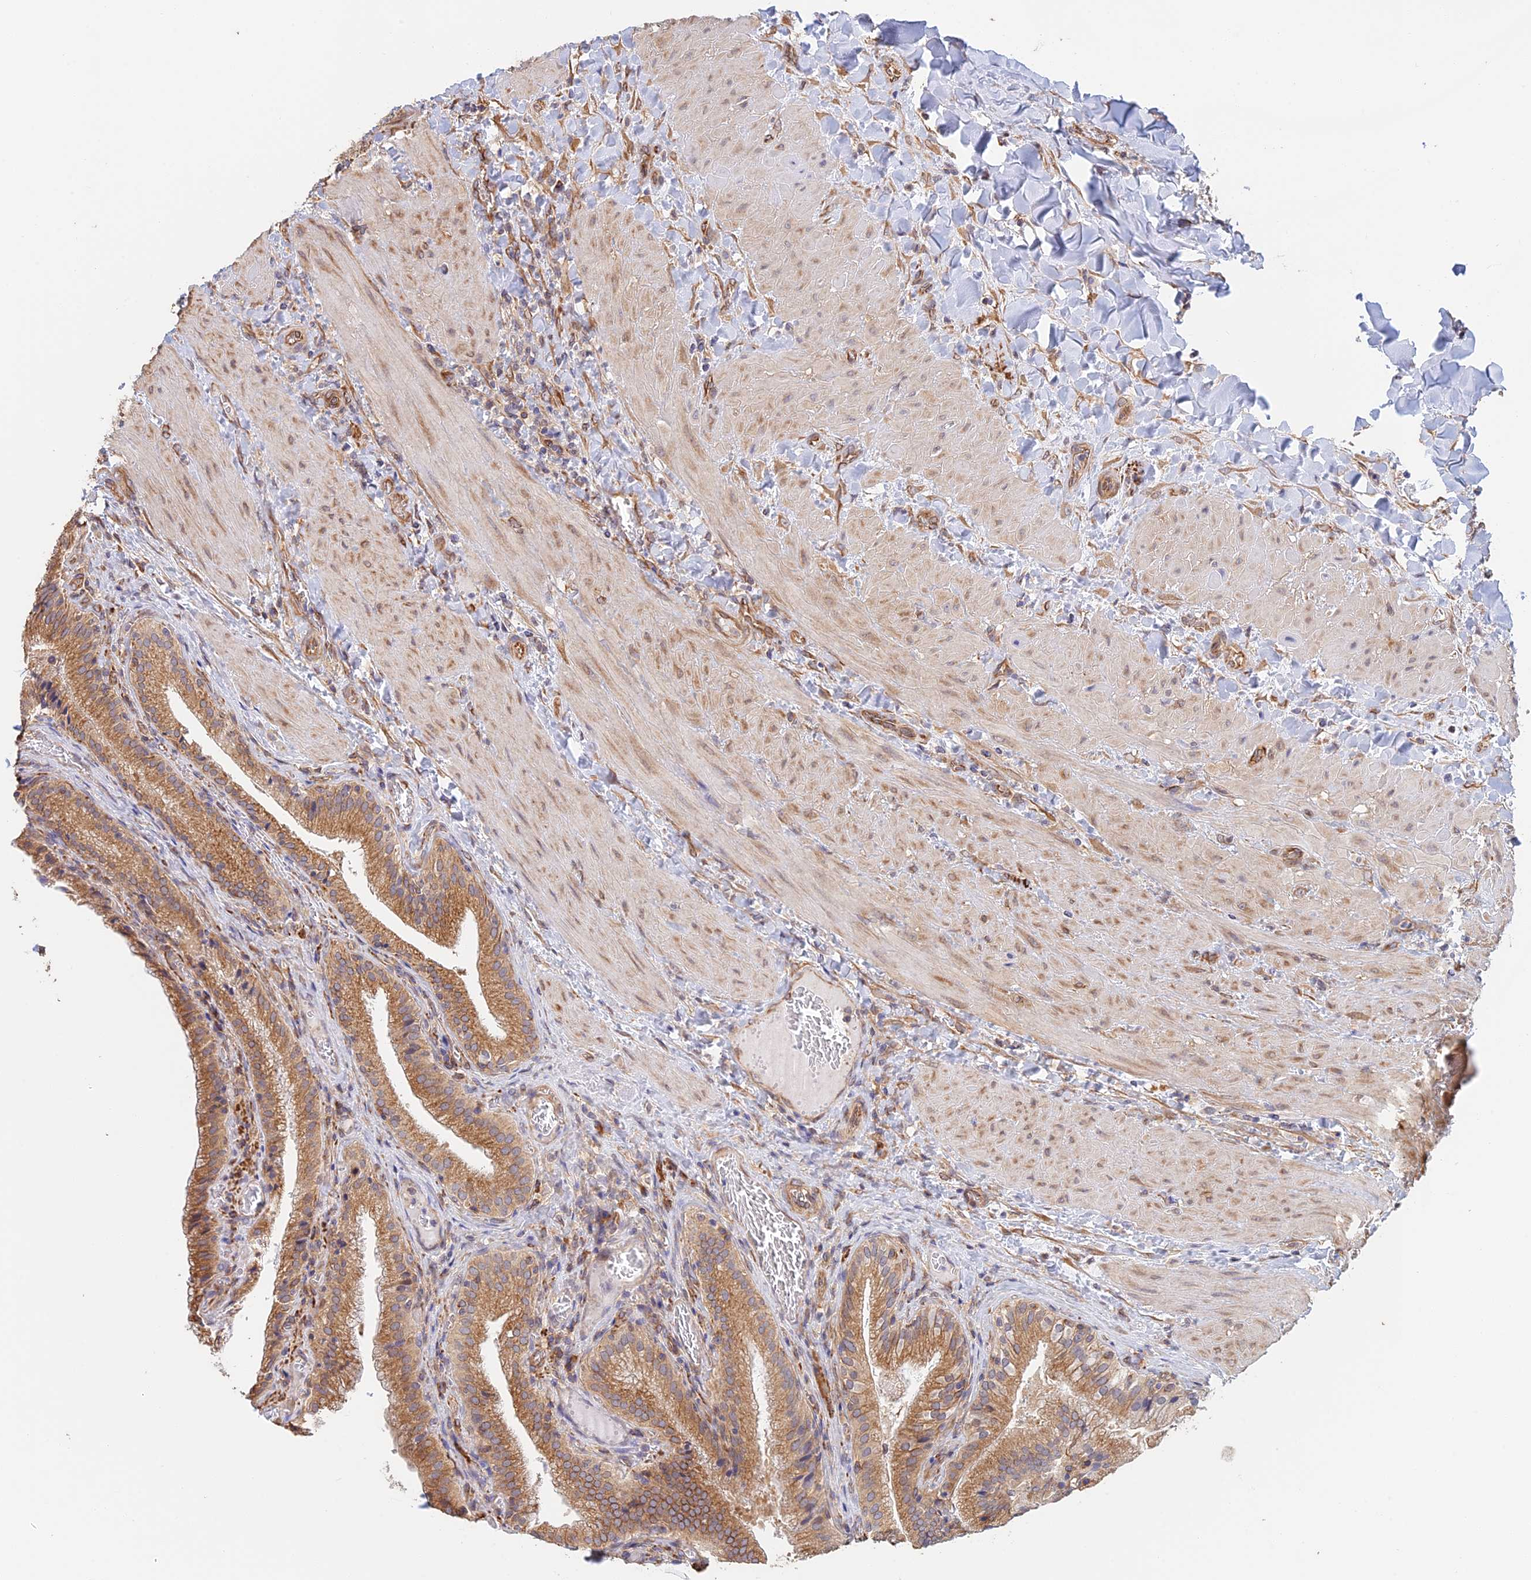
{"staining": {"intensity": "strong", "quantity": ">75%", "location": "cytoplasmic/membranous"}, "tissue": "gallbladder", "cell_type": "Glandular cells", "image_type": "normal", "snomed": [{"axis": "morphology", "description": "Normal tissue, NOS"}, {"axis": "topography", "description": "Gallbladder"}], "caption": "A histopathology image of human gallbladder stained for a protein shows strong cytoplasmic/membranous brown staining in glandular cells. Using DAB (brown) and hematoxylin (blue) stains, captured at high magnification using brightfield microscopy.", "gene": "WBP11", "patient": {"sex": "male", "age": 24}}